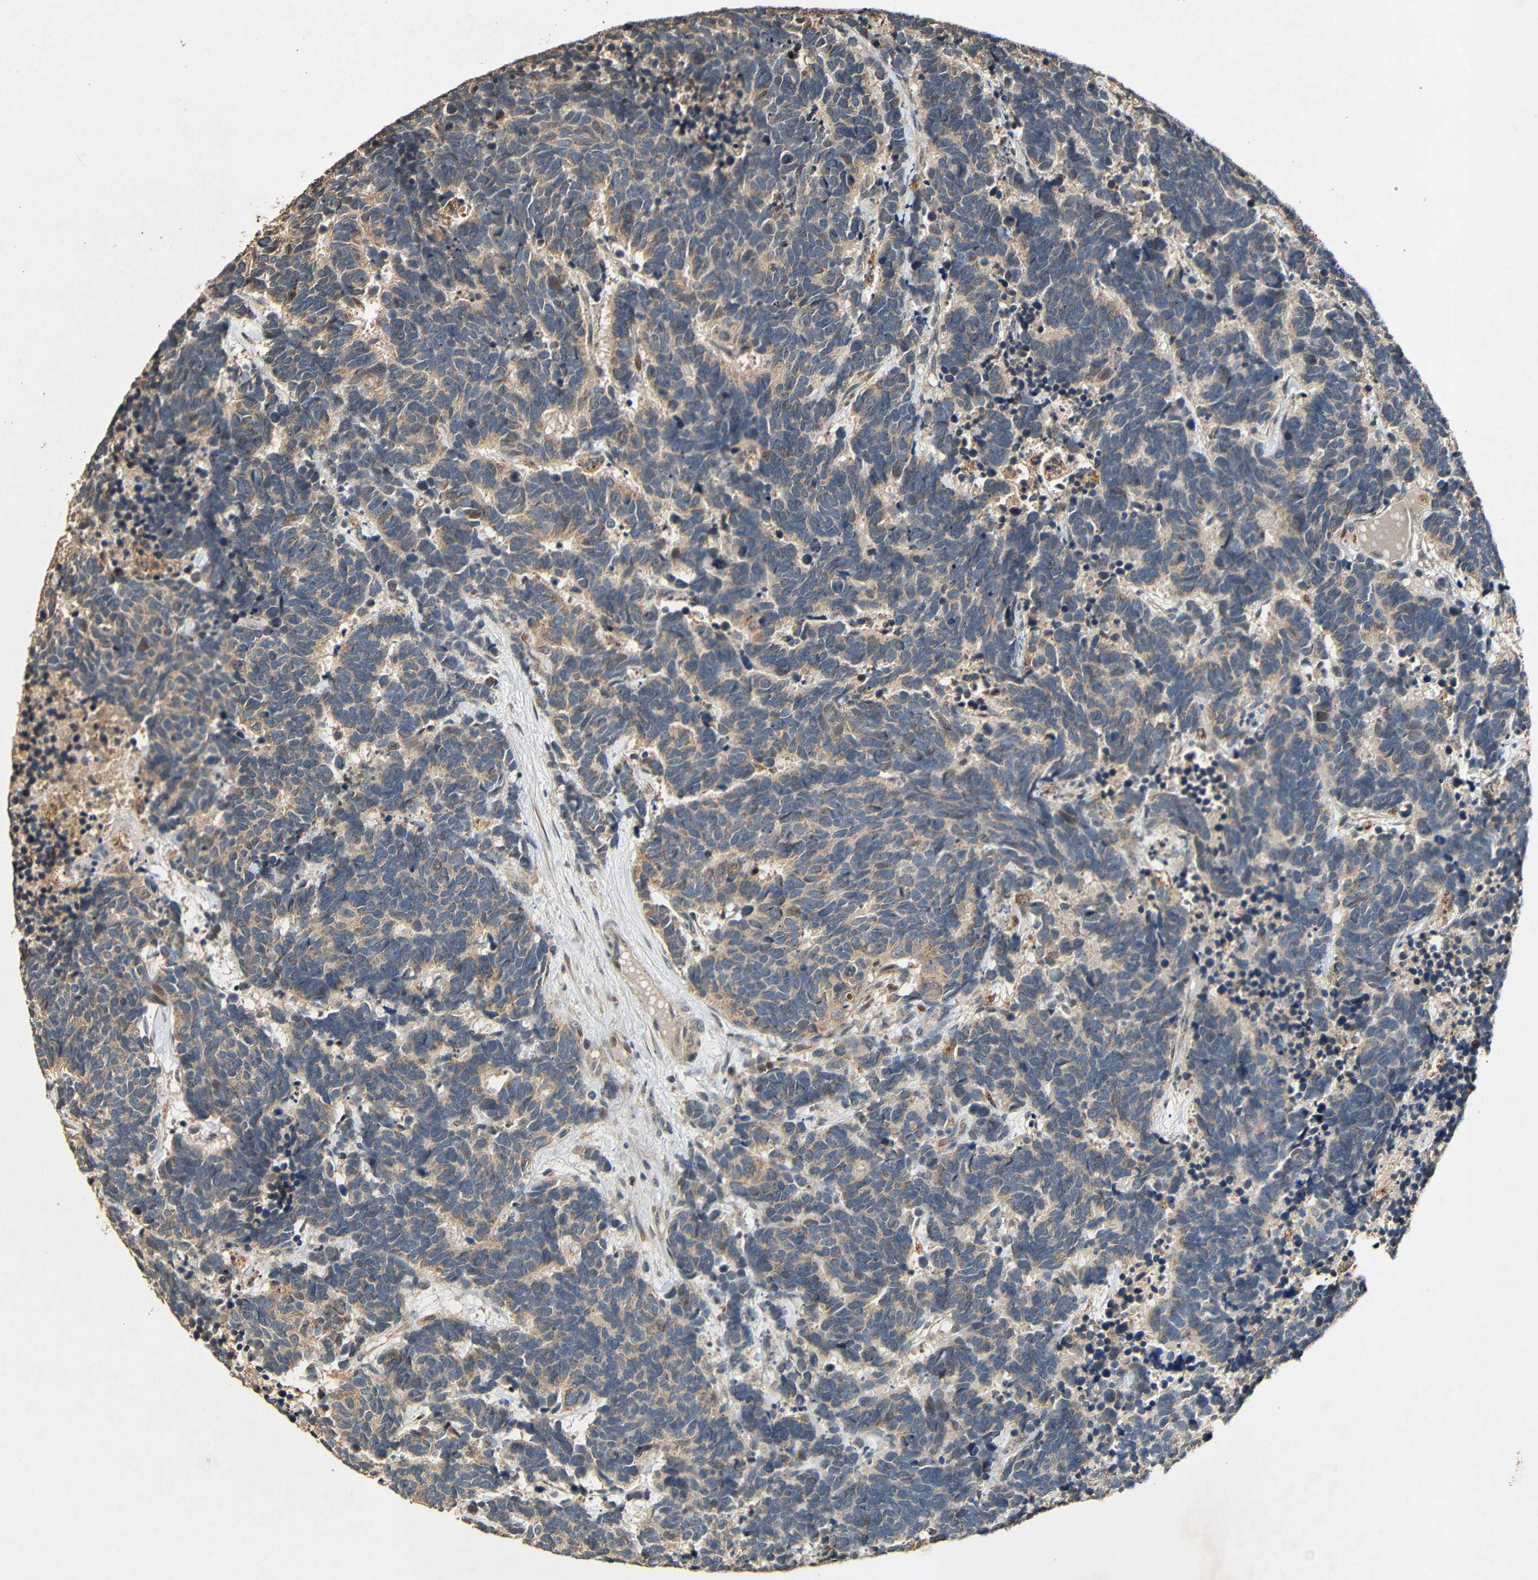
{"staining": {"intensity": "weak", "quantity": ">75%", "location": "cytoplasmic/membranous"}, "tissue": "carcinoid", "cell_type": "Tumor cells", "image_type": "cancer", "snomed": [{"axis": "morphology", "description": "Carcinoma, NOS"}, {"axis": "morphology", "description": "Carcinoid, malignant, NOS"}, {"axis": "topography", "description": "Urinary bladder"}], "caption": "Weak cytoplasmic/membranous positivity is identified in about >75% of tumor cells in carcinoid. The protein is stained brown, and the nuclei are stained in blue (DAB (3,3'-diaminobenzidine) IHC with brightfield microscopy, high magnification).", "gene": "KAZALD1", "patient": {"sex": "male", "age": 57}}